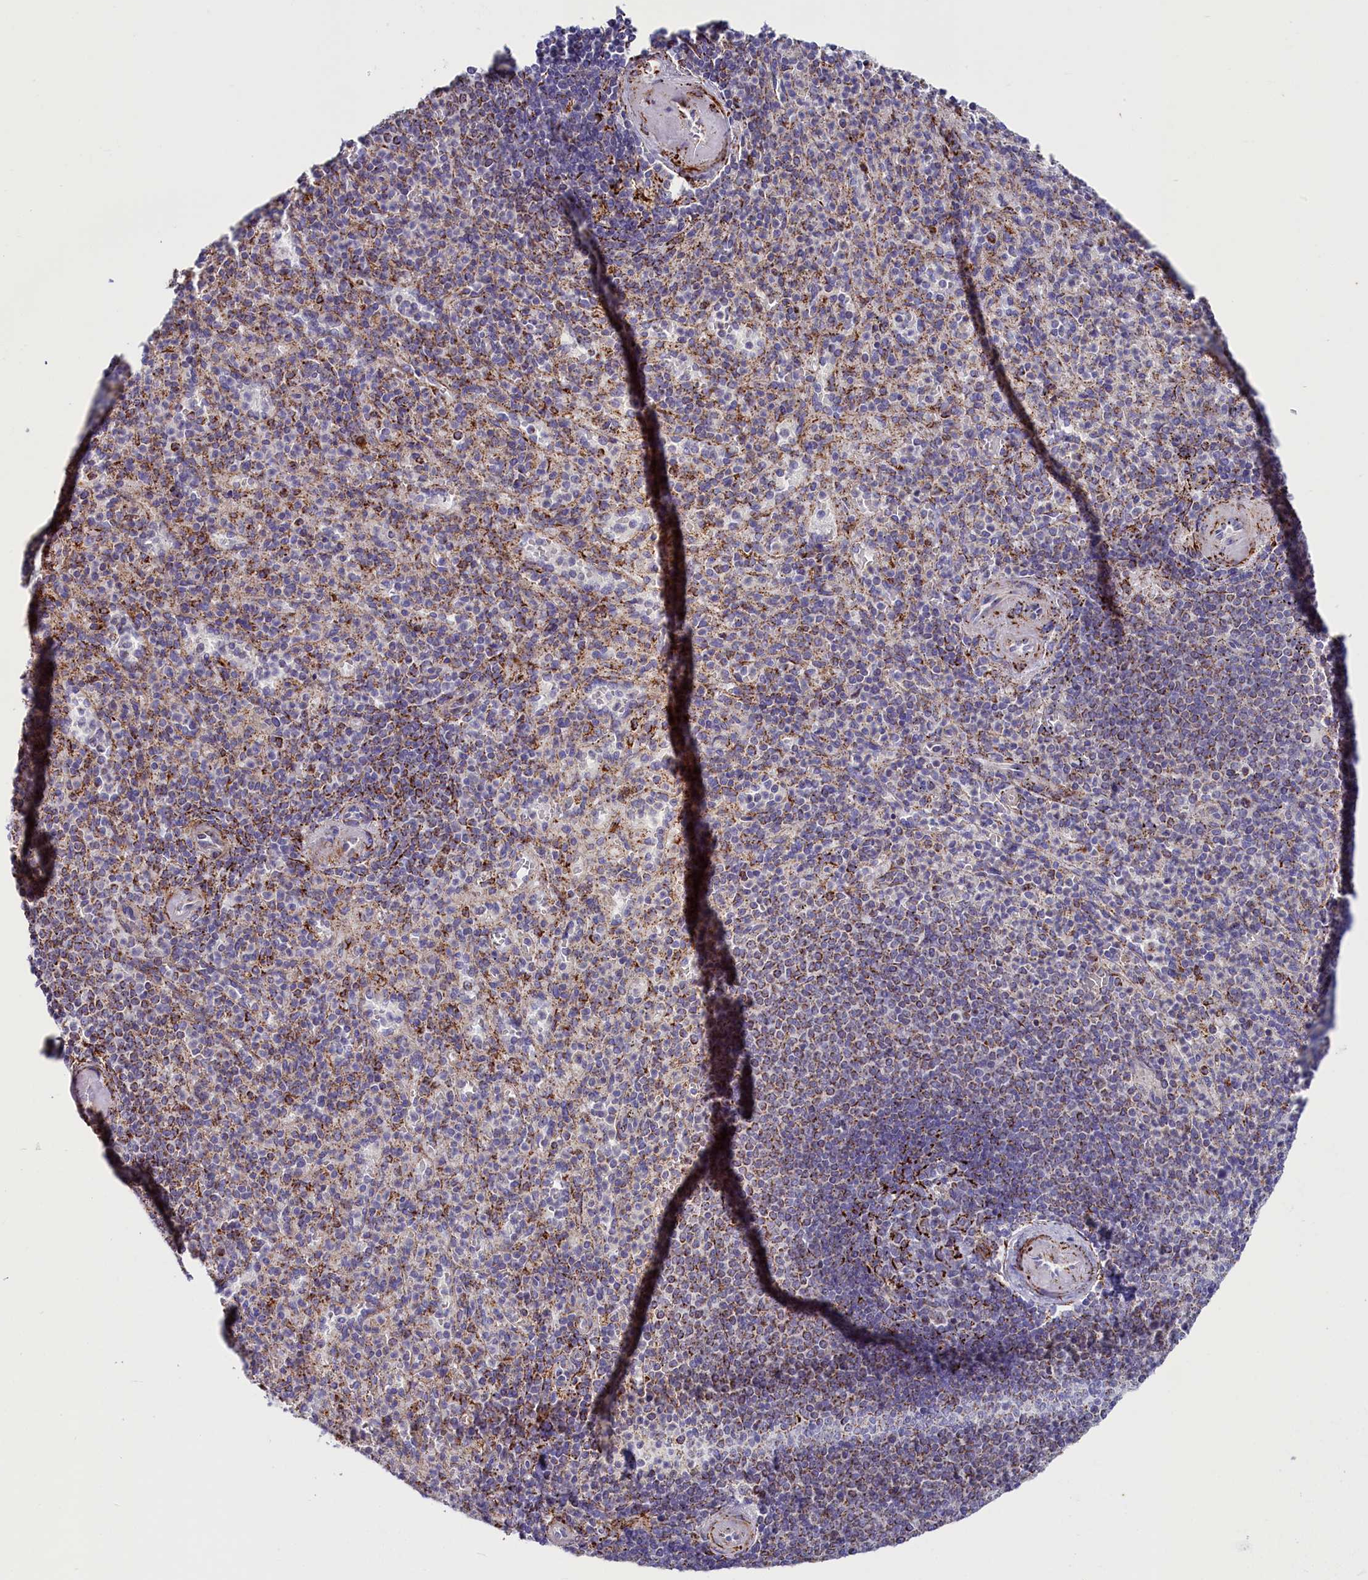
{"staining": {"intensity": "negative", "quantity": "none", "location": "none"}, "tissue": "spleen", "cell_type": "Cells in red pulp", "image_type": "normal", "snomed": [{"axis": "morphology", "description": "Normal tissue, NOS"}, {"axis": "topography", "description": "Spleen"}], "caption": "This is an immunohistochemistry (IHC) micrograph of benign spleen. There is no expression in cells in red pulp.", "gene": "AKTIP", "patient": {"sex": "female", "age": 74}}